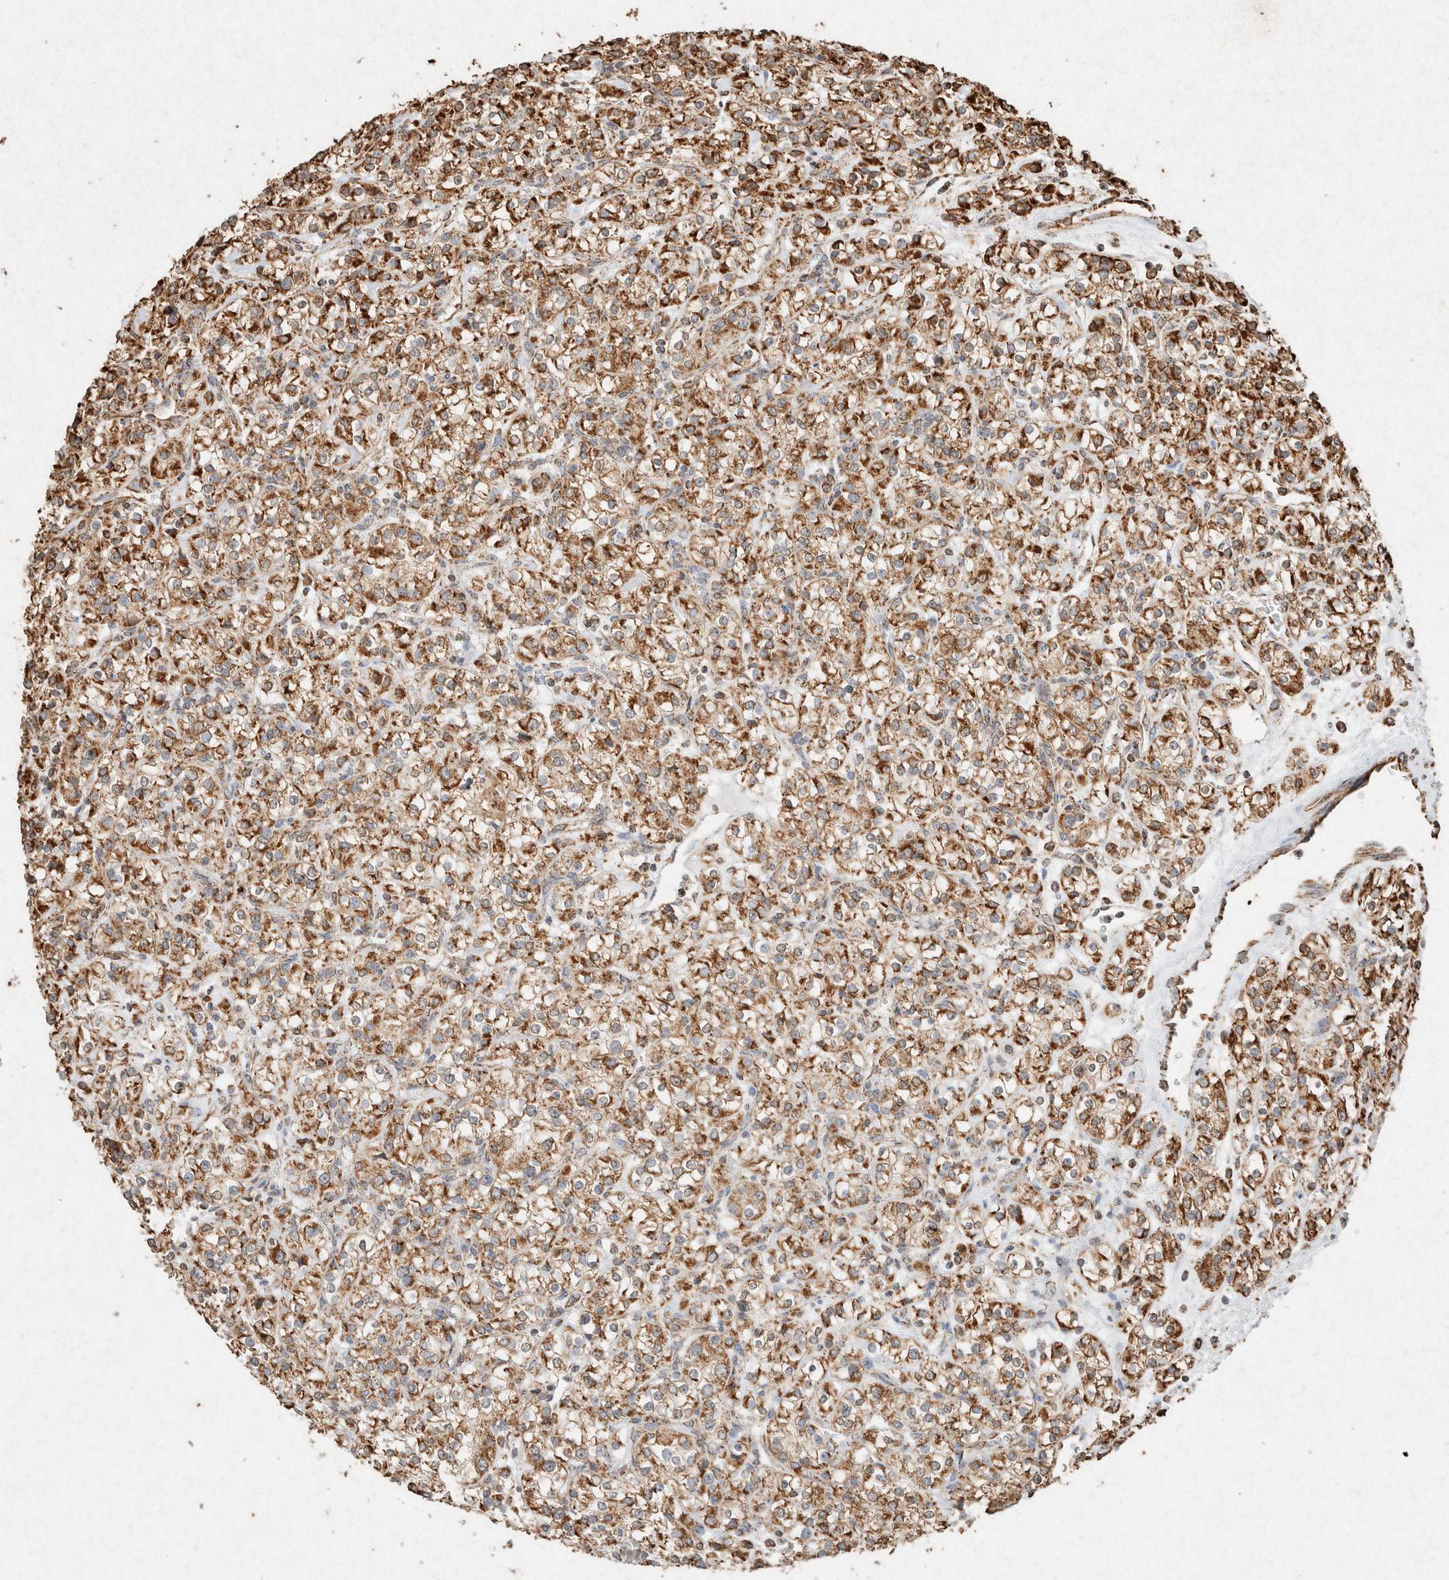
{"staining": {"intensity": "strong", "quantity": ">75%", "location": "cytoplasmic/membranous"}, "tissue": "renal cancer", "cell_type": "Tumor cells", "image_type": "cancer", "snomed": [{"axis": "morphology", "description": "Adenocarcinoma, NOS"}, {"axis": "topography", "description": "Kidney"}], "caption": "The immunohistochemical stain labels strong cytoplasmic/membranous expression in tumor cells of adenocarcinoma (renal) tissue.", "gene": "SDC2", "patient": {"sex": "male", "age": 77}}